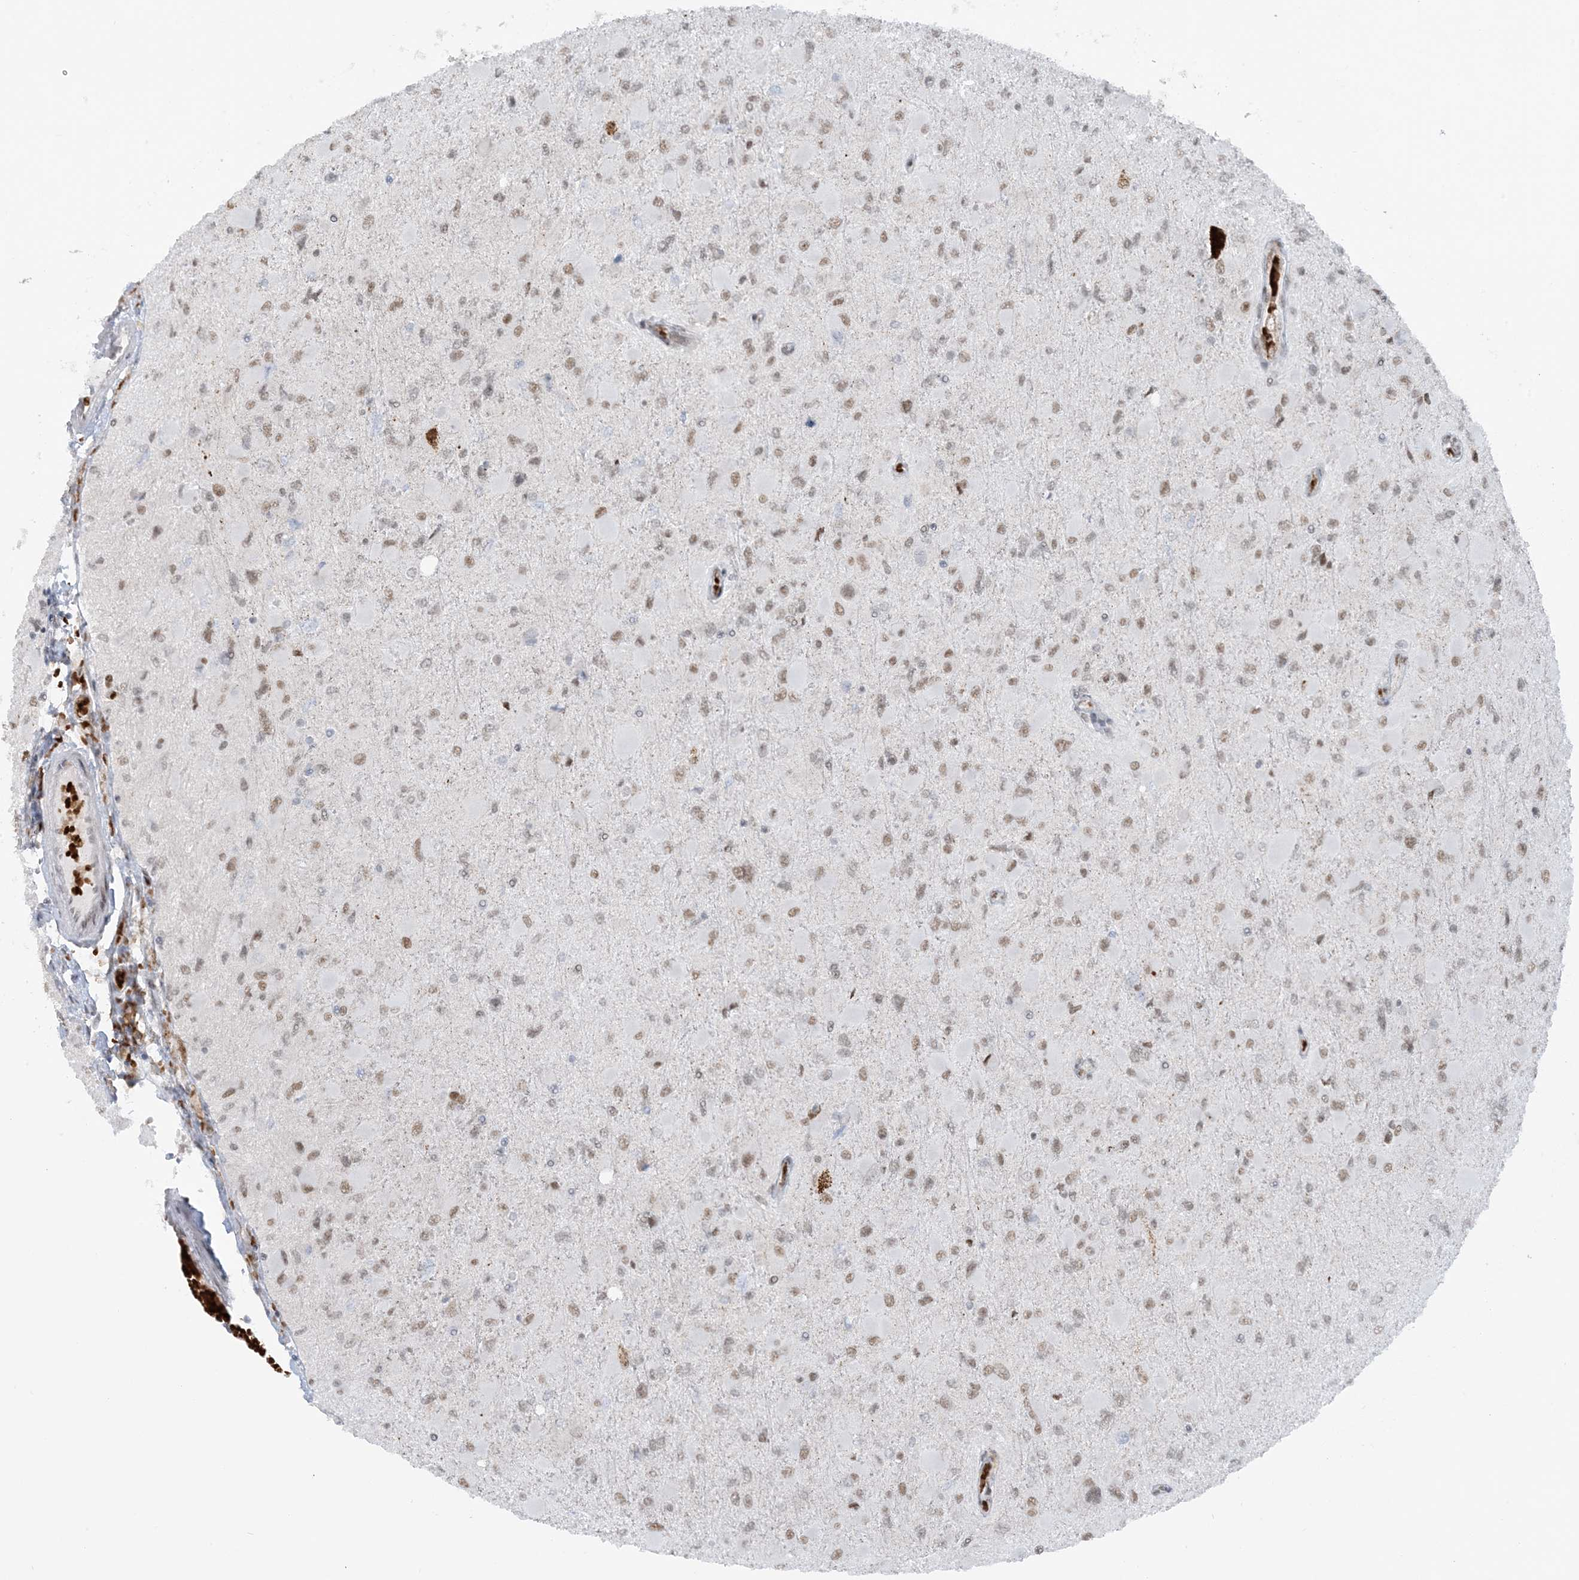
{"staining": {"intensity": "moderate", "quantity": ">75%", "location": "nuclear"}, "tissue": "glioma", "cell_type": "Tumor cells", "image_type": "cancer", "snomed": [{"axis": "morphology", "description": "Glioma, malignant, High grade"}, {"axis": "topography", "description": "Cerebral cortex"}], "caption": "The immunohistochemical stain shows moderate nuclear positivity in tumor cells of glioma tissue.", "gene": "ECT2L", "patient": {"sex": "female", "age": 36}}